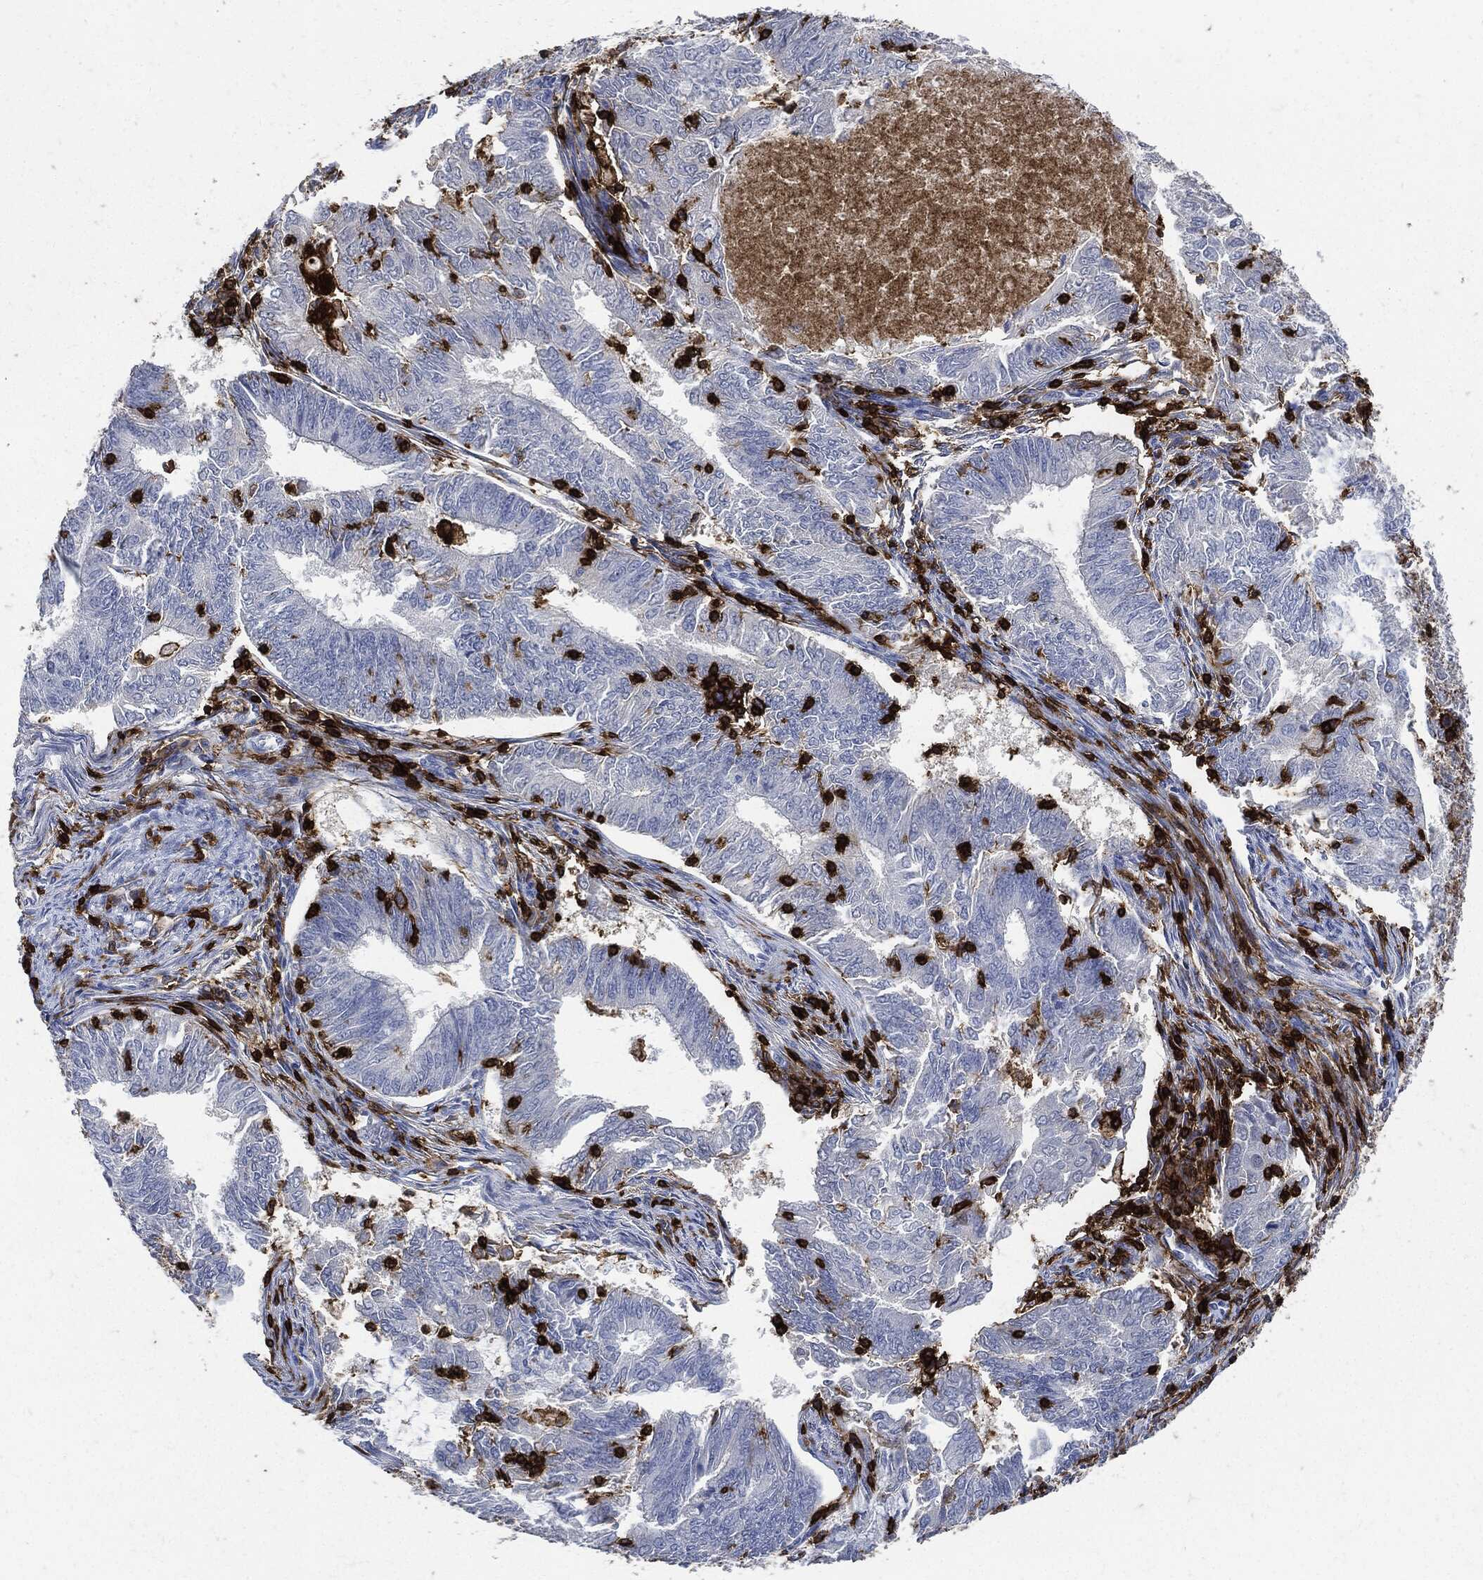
{"staining": {"intensity": "negative", "quantity": "none", "location": "none"}, "tissue": "endometrial cancer", "cell_type": "Tumor cells", "image_type": "cancer", "snomed": [{"axis": "morphology", "description": "Adenocarcinoma, NOS"}, {"axis": "topography", "description": "Endometrium"}], "caption": "Adenocarcinoma (endometrial) stained for a protein using immunohistochemistry (IHC) exhibits no staining tumor cells.", "gene": "PTPRC", "patient": {"sex": "female", "age": 62}}